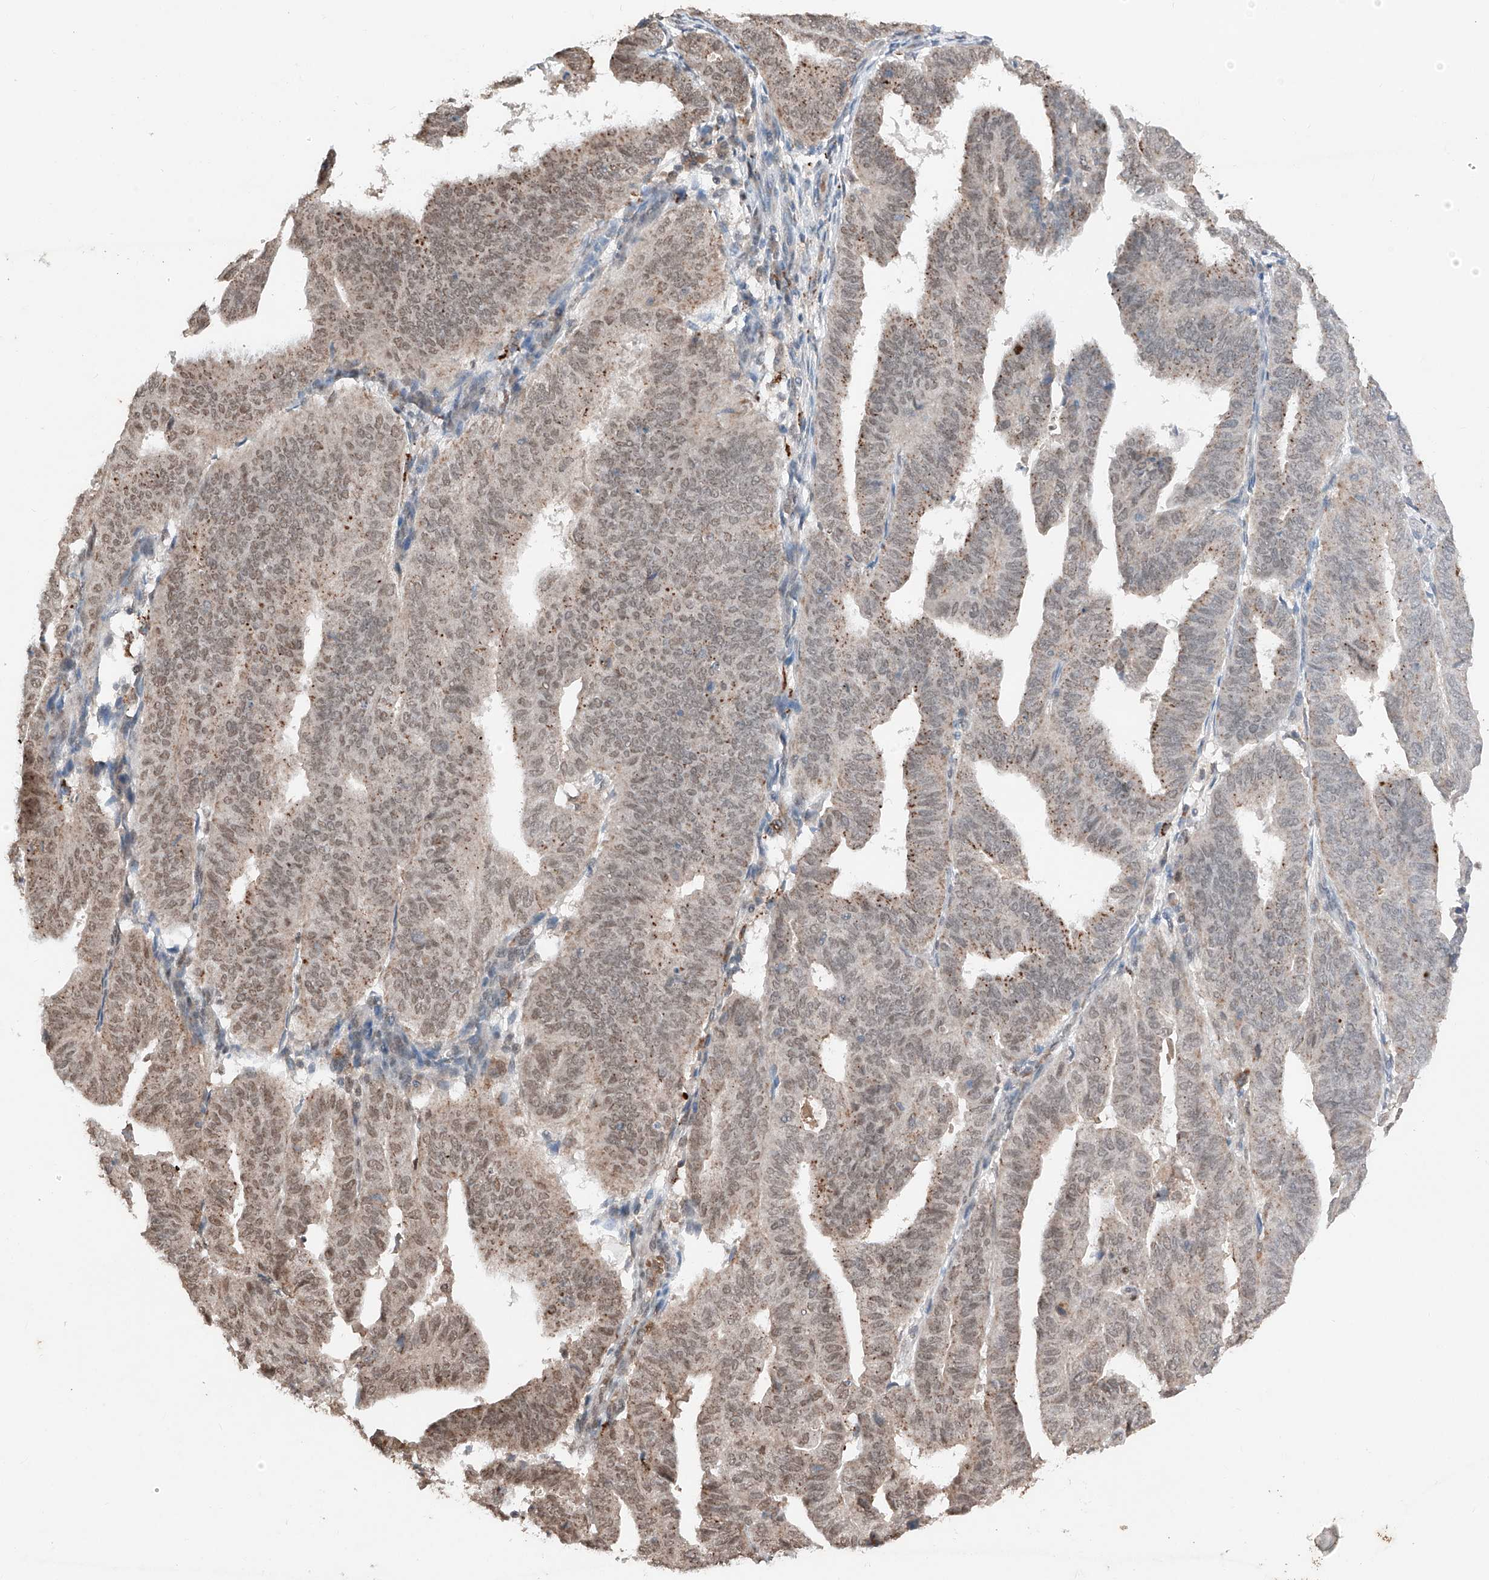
{"staining": {"intensity": "moderate", "quantity": "25%-75%", "location": "cytoplasmic/membranous,nuclear"}, "tissue": "endometrial cancer", "cell_type": "Tumor cells", "image_type": "cancer", "snomed": [{"axis": "morphology", "description": "Adenocarcinoma, NOS"}, {"axis": "topography", "description": "Uterus"}], "caption": "Moderate cytoplasmic/membranous and nuclear expression is identified in approximately 25%-75% of tumor cells in endometrial cancer (adenocarcinoma). The protein of interest is shown in brown color, while the nuclei are stained blue.", "gene": "TBX4", "patient": {"sex": "female", "age": 77}}